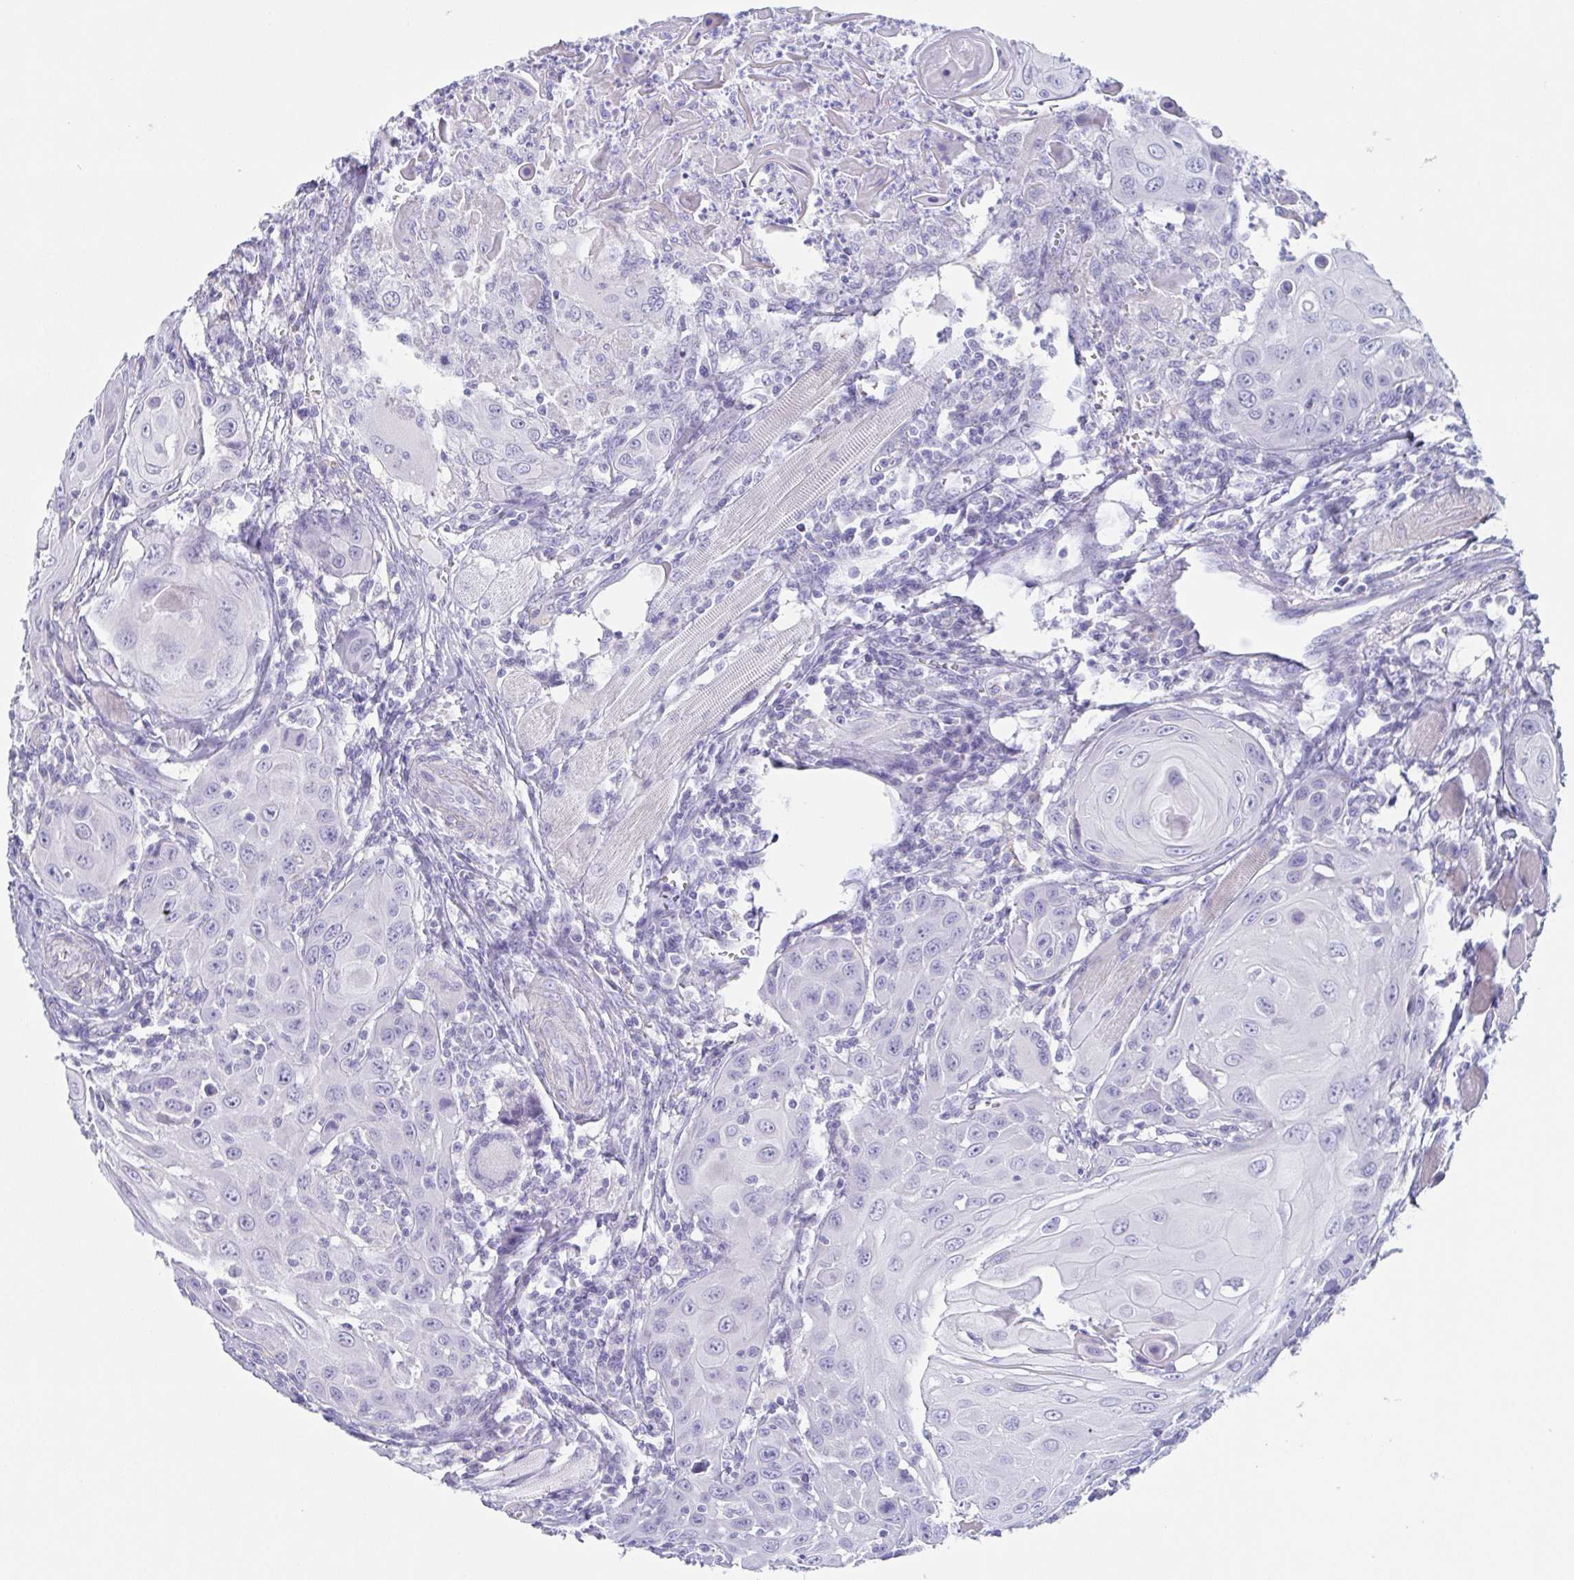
{"staining": {"intensity": "negative", "quantity": "none", "location": "none"}, "tissue": "head and neck cancer", "cell_type": "Tumor cells", "image_type": "cancer", "snomed": [{"axis": "morphology", "description": "Squamous cell carcinoma, NOS"}, {"axis": "topography", "description": "Head-Neck"}], "caption": "A photomicrograph of human squamous cell carcinoma (head and neck) is negative for staining in tumor cells.", "gene": "TAGLN3", "patient": {"sex": "female", "age": 80}}